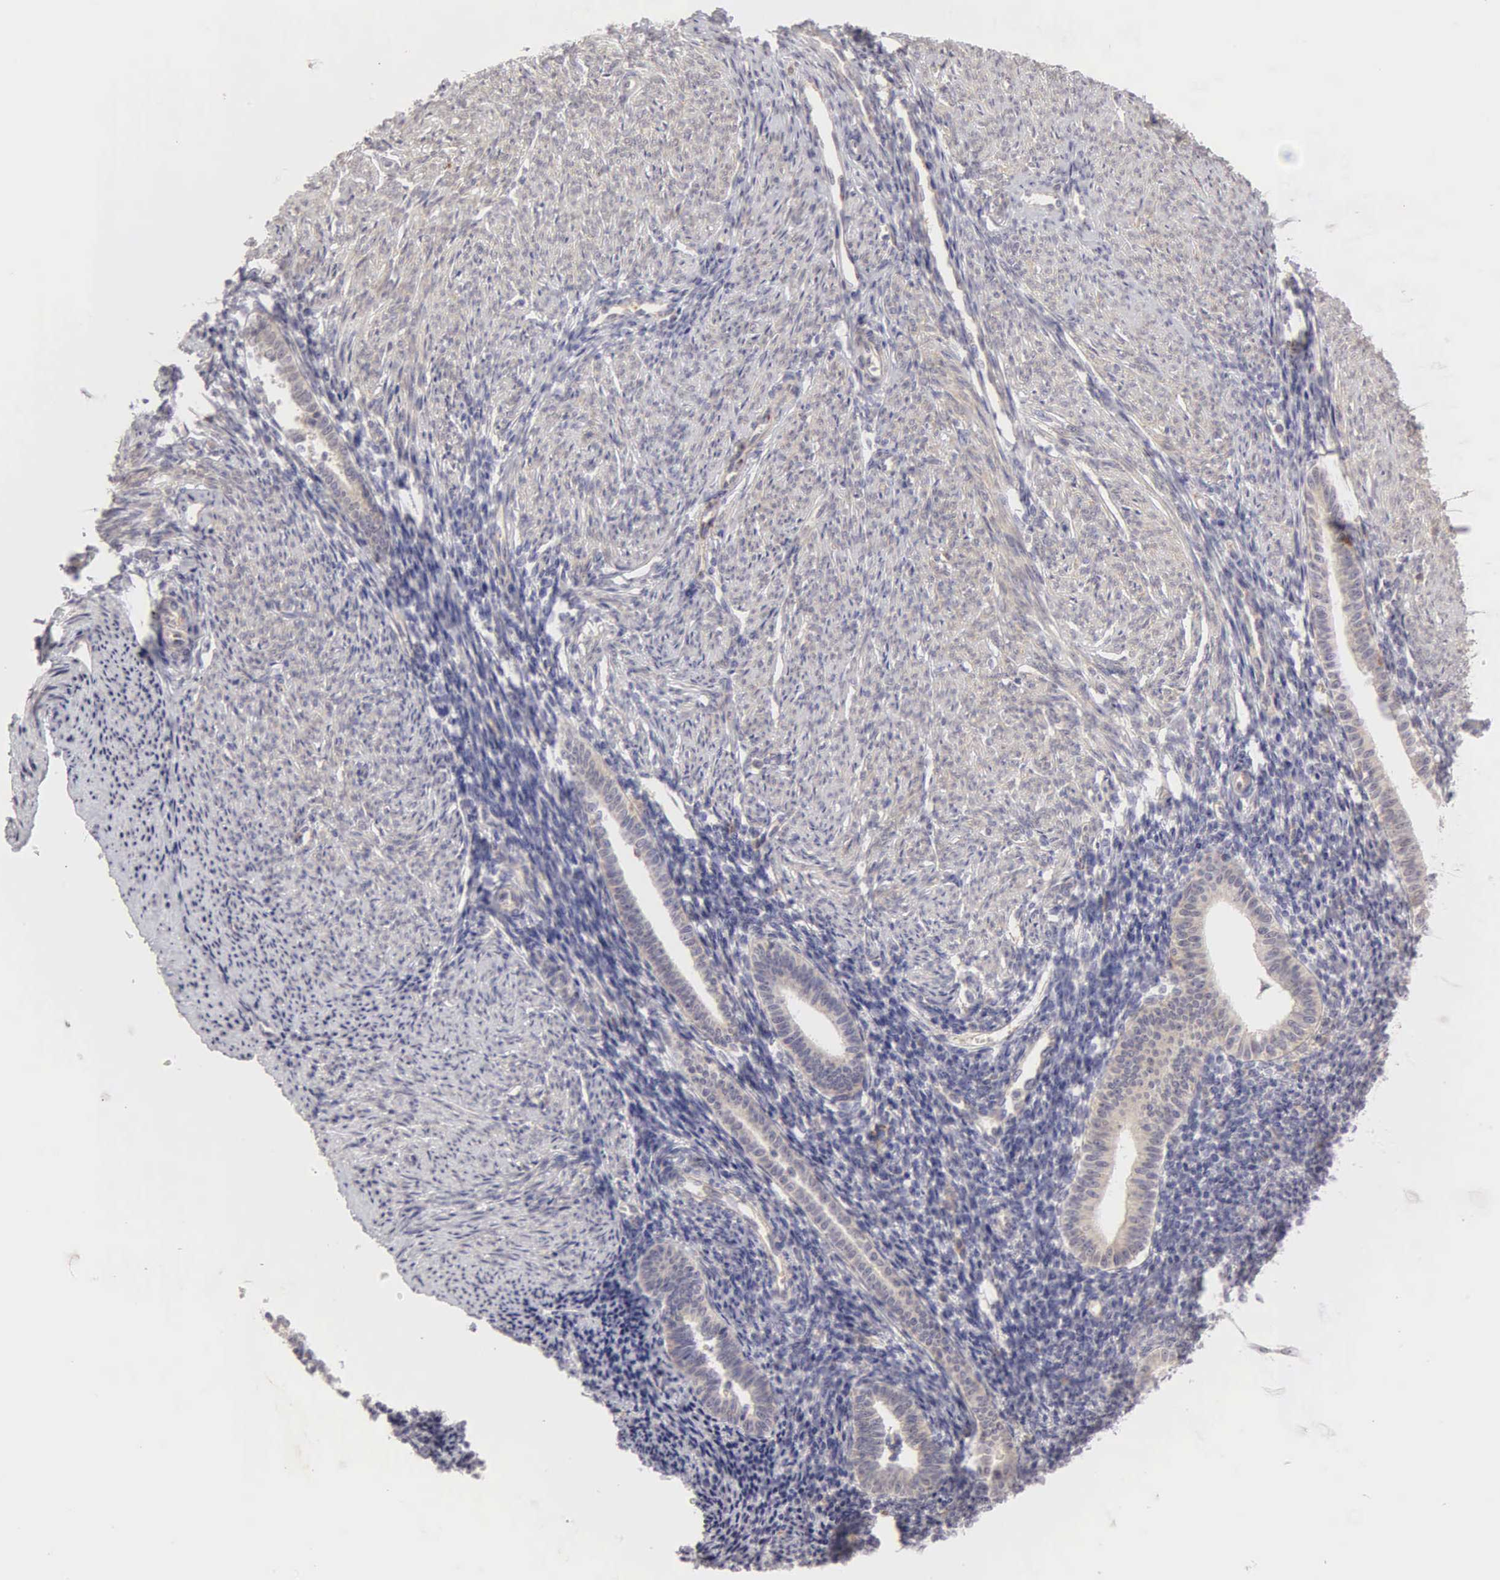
{"staining": {"intensity": "weak", "quantity": "25%-75%", "location": "cytoplasmic/membranous"}, "tissue": "endometrium", "cell_type": "Cells in endometrial stroma", "image_type": "normal", "snomed": [{"axis": "morphology", "description": "Normal tissue, NOS"}, {"axis": "topography", "description": "Endometrium"}], "caption": "Protein staining shows weak cytoplasmic/membranous staining in about 25%-75% of cells in endometrial stroma in unremarkable endometrium.", "gene": "CD1A", "patient": {"sex": "female", "age": 52}}